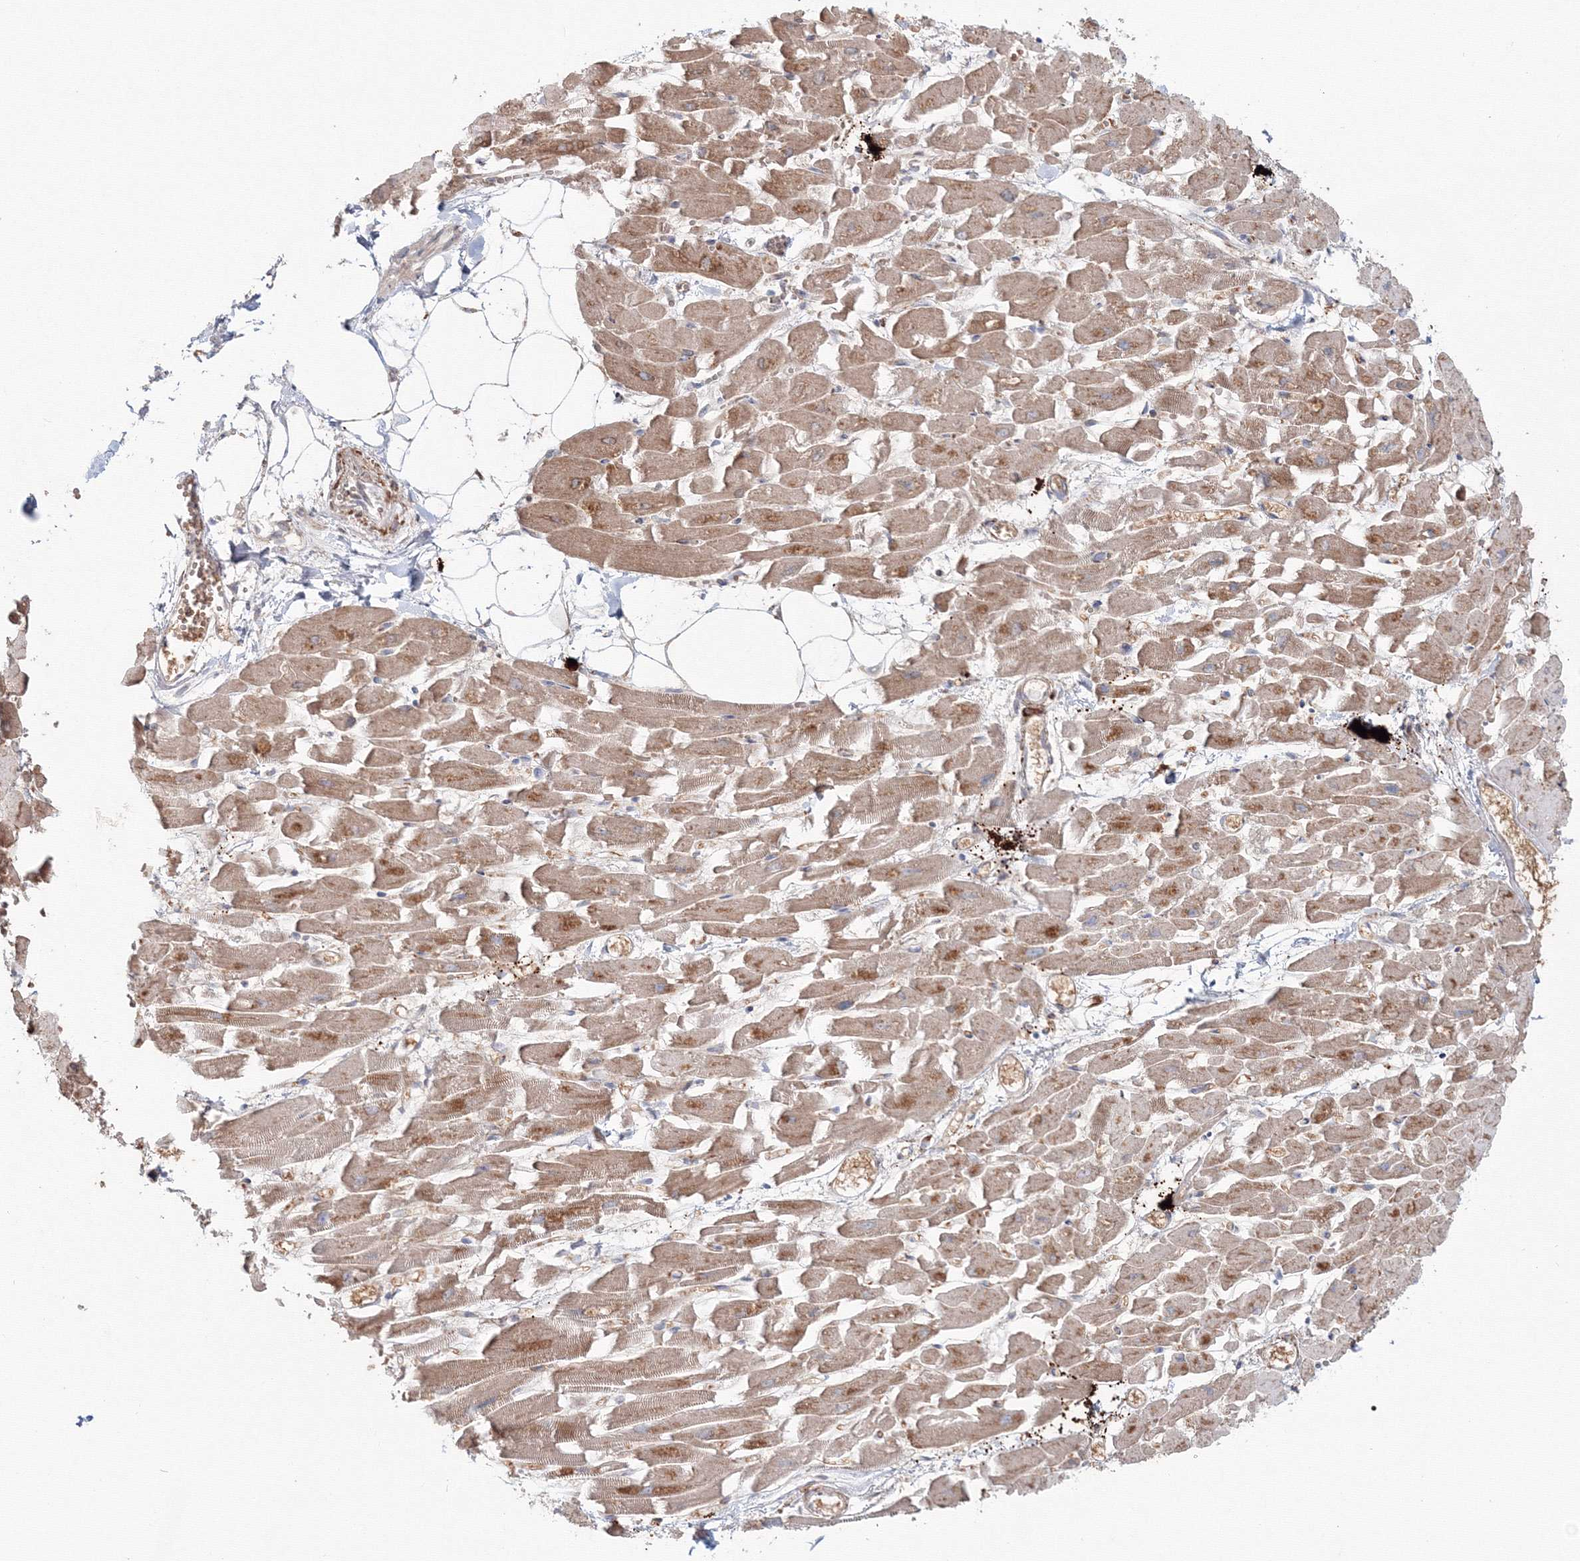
{"staining": {"intensity": "moderate", "quantity": ">75%", "location": "cytoplasmic/membranous"}, "tissue": "heart muscle", "cell_type": "Cardiomyocytes", "image_type": "normal", "snomed": [{"axis": "morphology", "description": "Normal tissue, NOS"}, {"axis": "topography", "description": "Heart"}], "caption": "This is a photomicrograph of immunohistochemistry (IHC) staining of normal heart muscle, which shows moderate positivity in the cytoplasmic/membranous of cardiomyocytes.", "gene": "SH3PXD2A", "patient": {"sex": "female", "age": 64}}